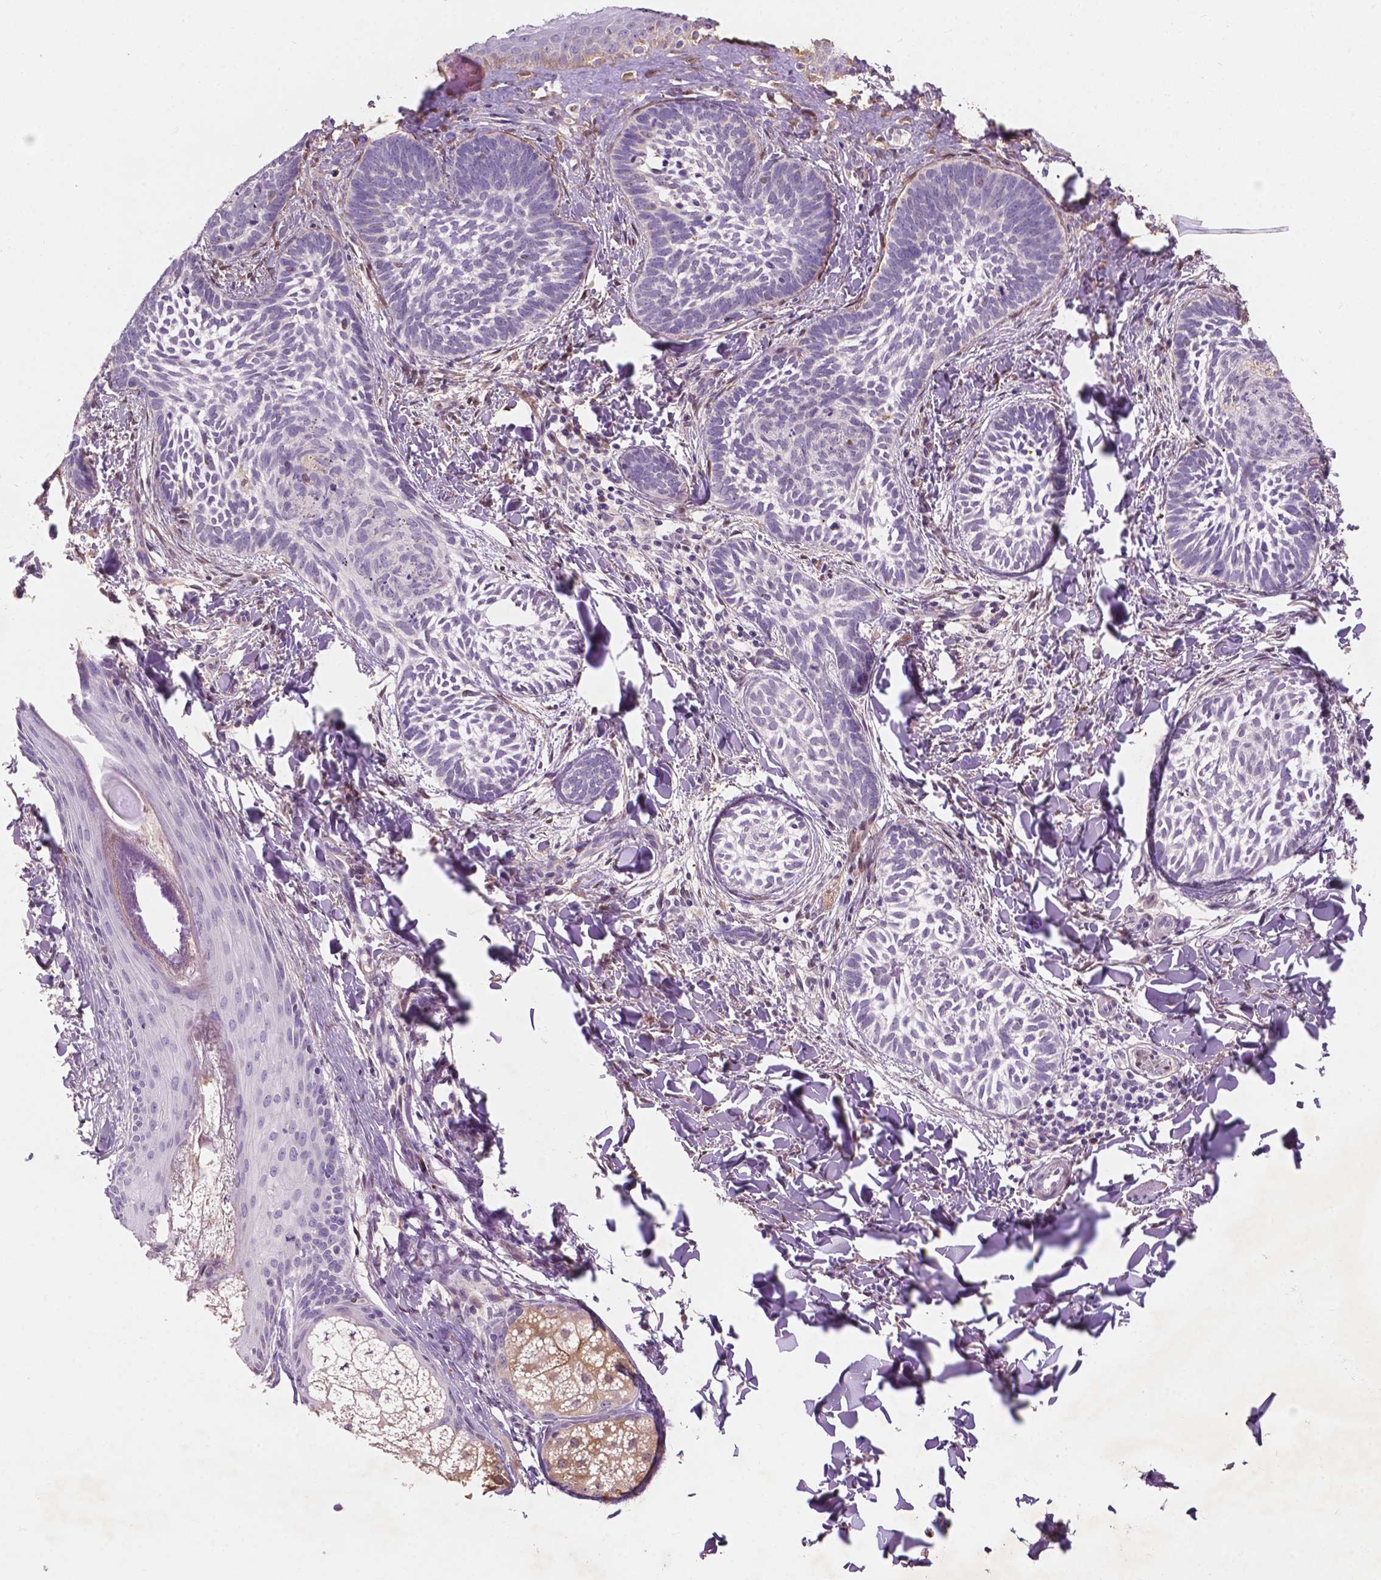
{"staining": {"intensity": "negative", "quantity": "none", "location": "none"}, "tissue": "skin cancer", "cell_type": "Tumor cells", "image_type": "cancer", "snomed": [{"axis": "morphology", "description": "Normal tissue, NOS"}, {"axis": "morphology", "description": "Basal cell carcinoma"}, {"axis": "topography", "description": "Skin"}], "caption": "This is an immunohistochemistry micrograph of skin cancer. There is no expression in tumor cells.", "gene": "GPR37", "patient": {"sex": "male", "age": 46}}